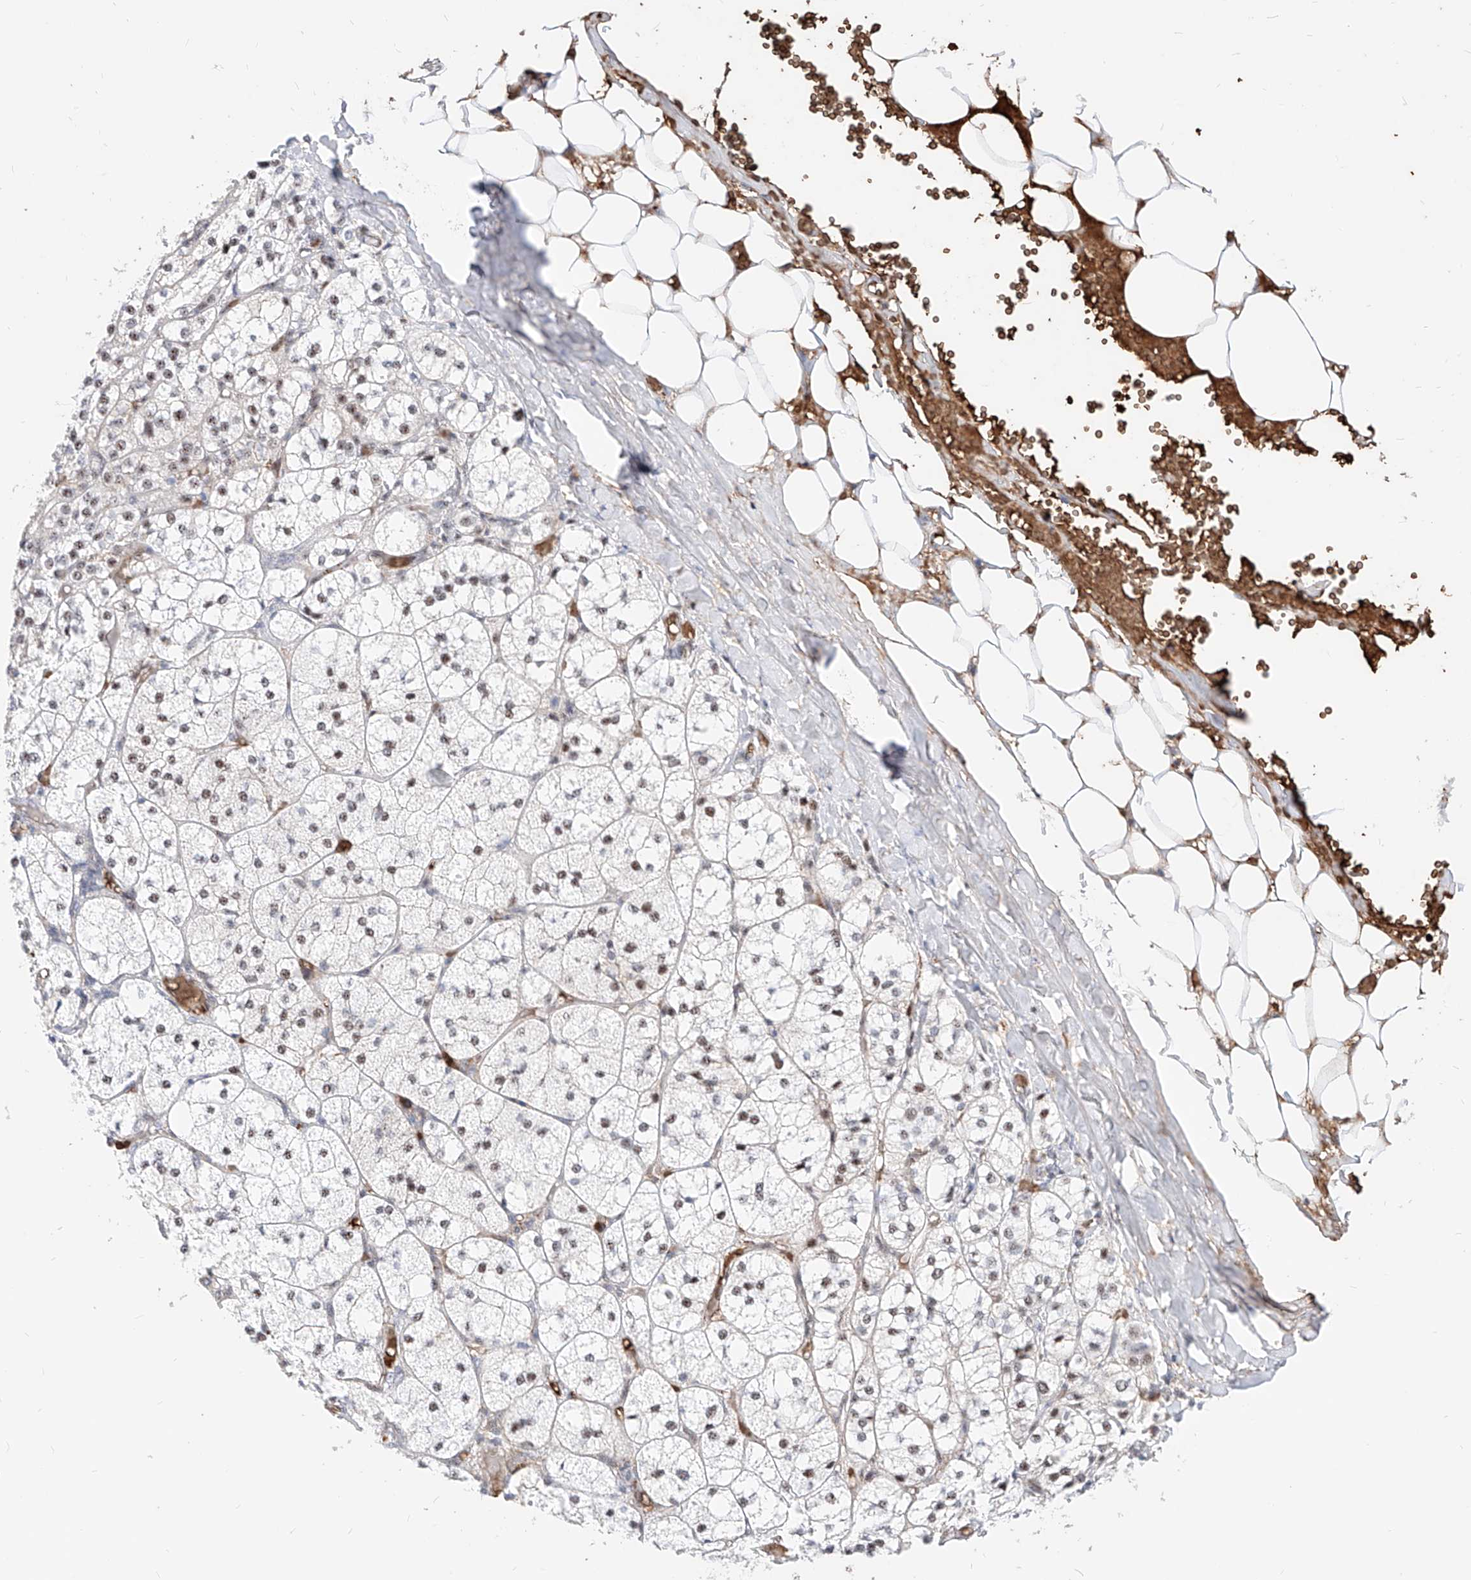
{"staining": {"intensity": "moderate", "quantity": ">75%", "location": "nuclear"}, "tissue": "adrenal gland", "cell_type": "Glandular cells", "image_type": "normal", "snomed": [{"axis": "morphology", "description": "Normal tissue, NOS"}, {"axis": "topography", "description": "Adrenal gland"}], "caption": "IHC staining of unremarkable adrenal gland, which exhibits medium levels of moderate nuclear positivity in approximately >75% of glandular cells indicating moderate nuclear protein expression. The staining was performed using DAB (brown) for protein detection and nuclei were counterstained in hematoxylin (blue).", "gene": "ZFP42", "patient": {"sex": "female", "age": 61}}